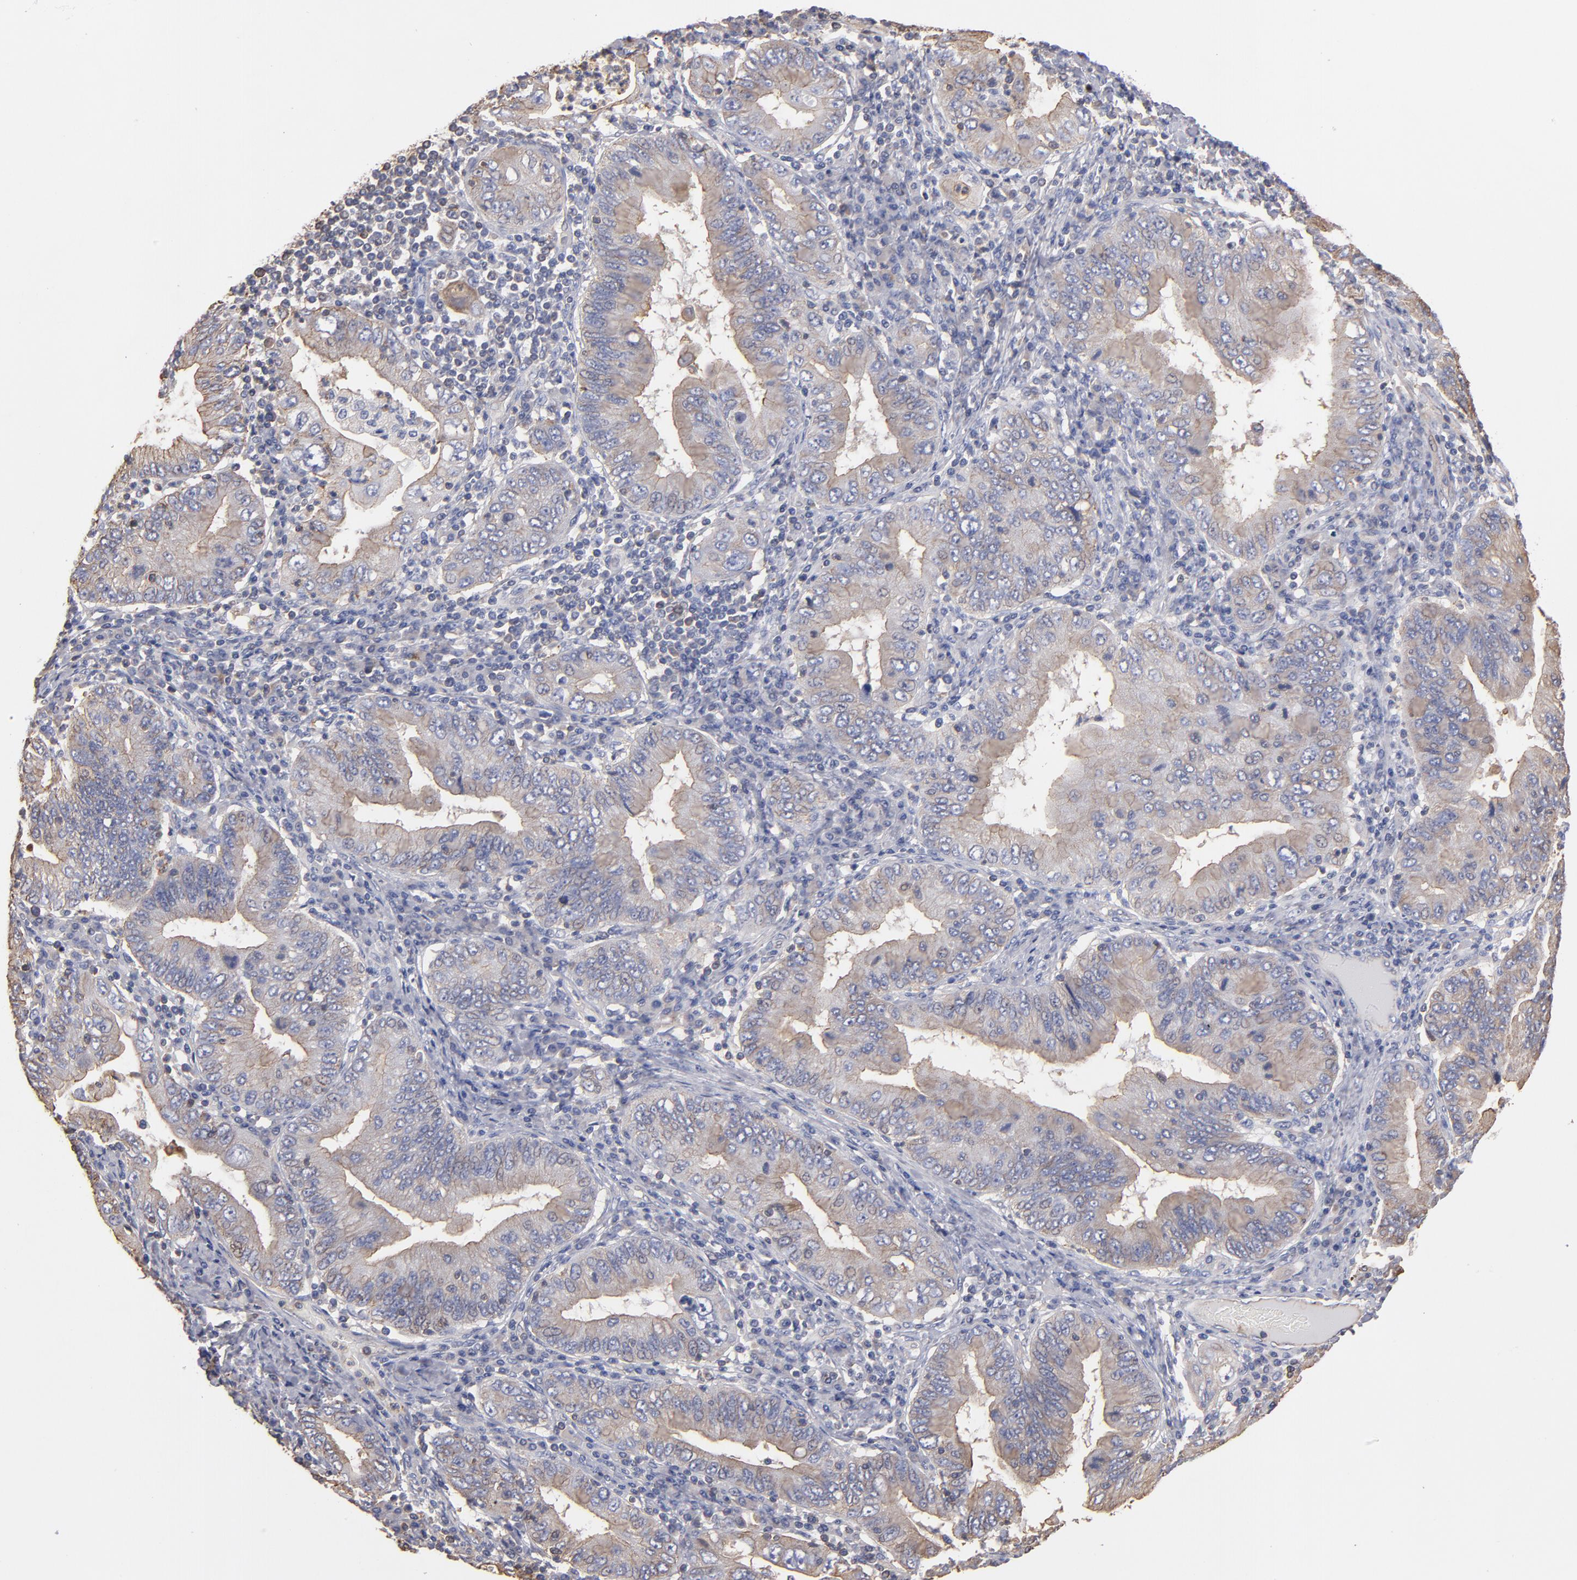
{"staining": {"intensity": "weak", "quantity": "25%-75%", "location": "cytoplasmic/membranous"}, "tissue": "stomach cancer", "cell_type": "Tumor cells", "image_type": "cancer", "snomed": [{"axis": "morphology", "description": "Normal tissue, NOS"}, {"axis": "morphology", "description": "Adenocarcinoma, NOS"}, {"axis": "topography", "description": "Esophagus"}, {"axis": "topography", "description": "Stomach, upper"}, {"axis": "topography", "description": "Peripheral nerve tissue"}], "caption": "Protein expression analysis of human stomach cancer (adenocarcinoma) reveals weak cytoplasmic/membranous staining in approximately 25%-75% of tumor cells. Nuclei are stained in blue.", "gene": "ESYT2", "patient": {"sex": "male", "age": 62}}